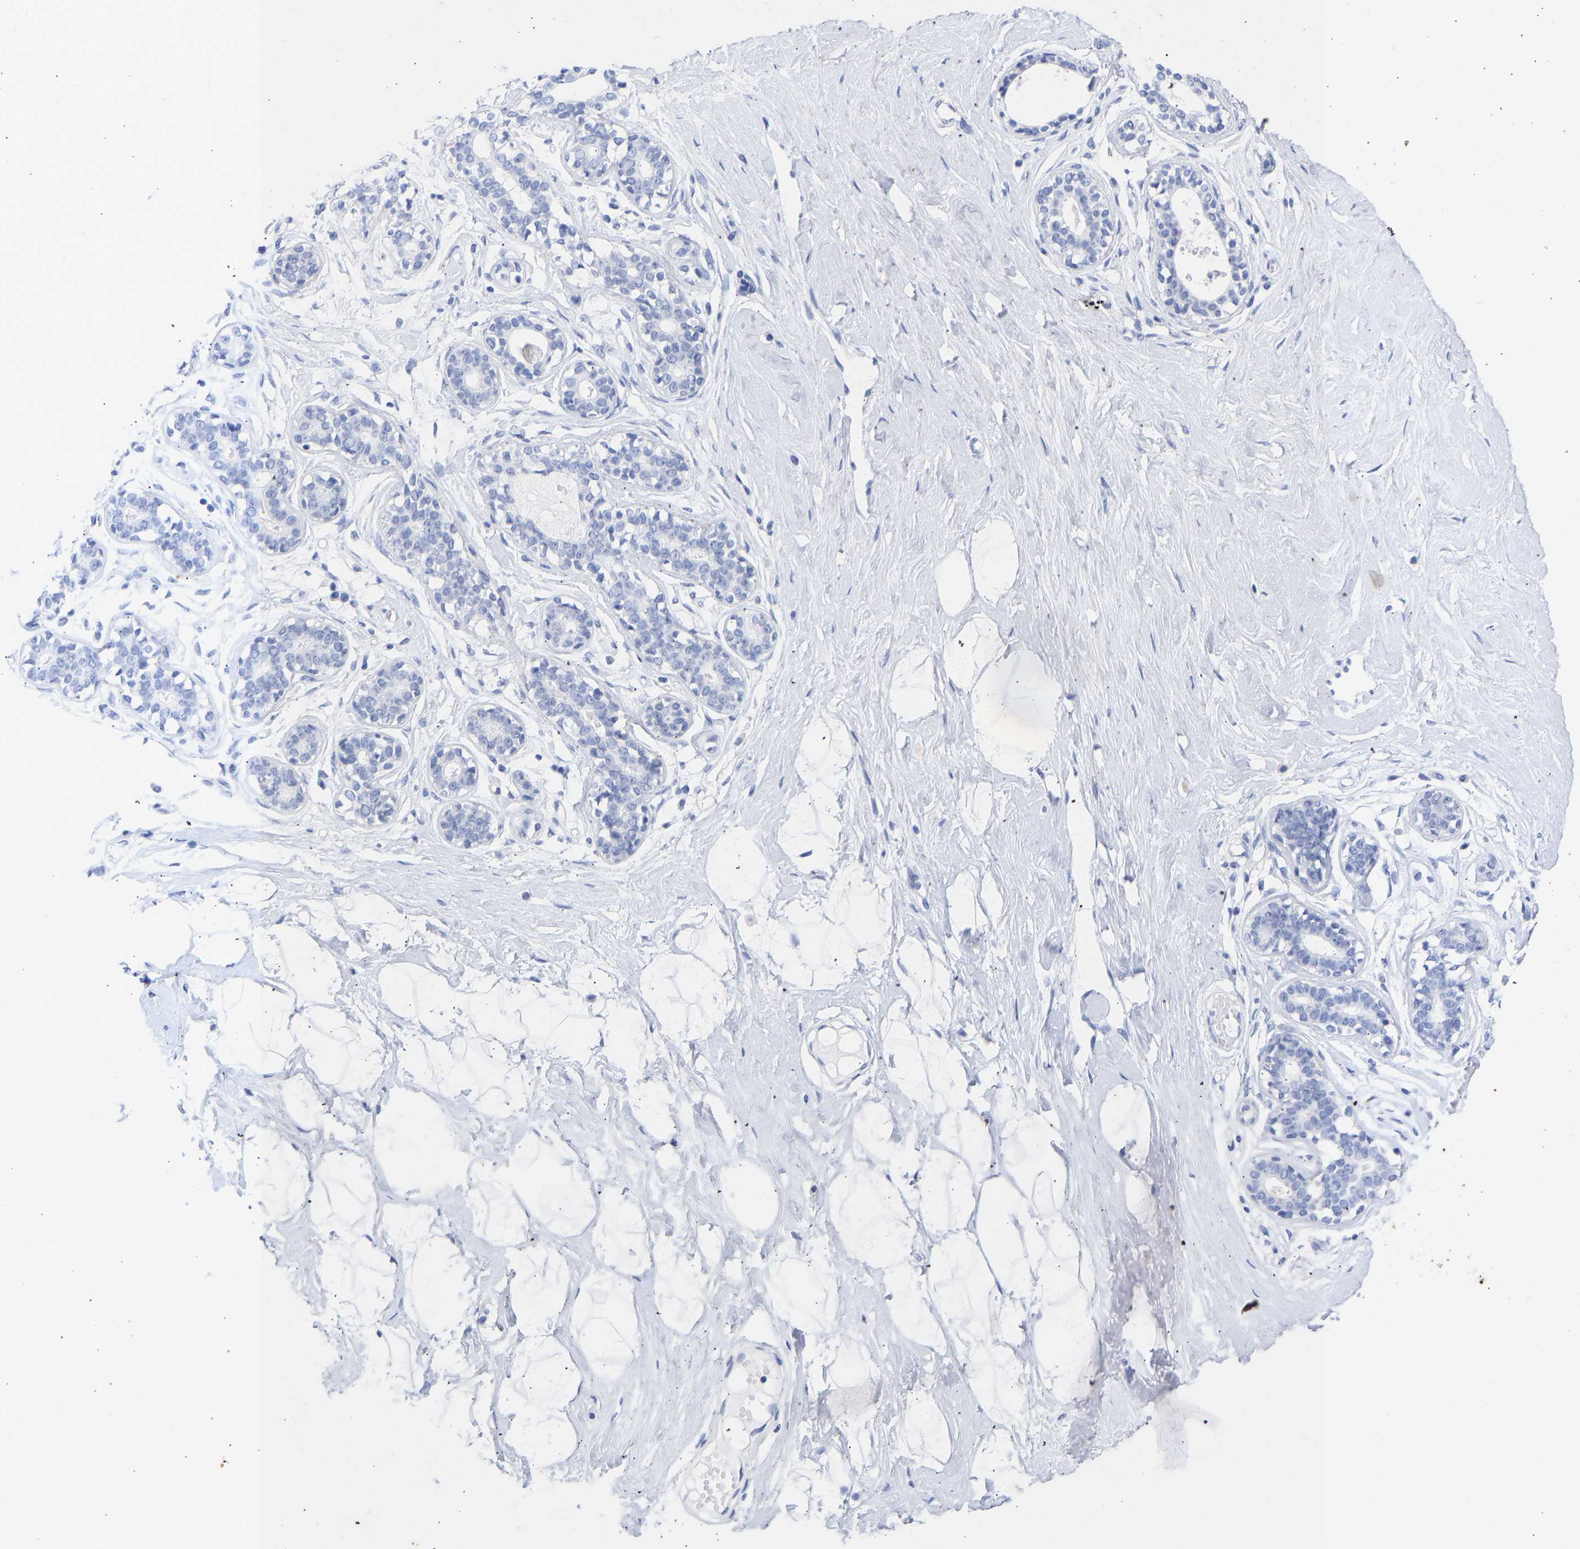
{"staining": {"intensity": "negative", "quantity": "none", "location": "none"}, "tissue": "breast", "cell_type": "Adipocytes", "image_type": "normal", "snomed": [{"axis": "morphology", "description": "Normal tissue, NOS"}, {"axis": "topography", "description": "Breast"}], "caption": "Adipocytes show no significant protein expression in benign breast.", "gene": "KRT1", "patient": {"sex": "female", "age": 23}}